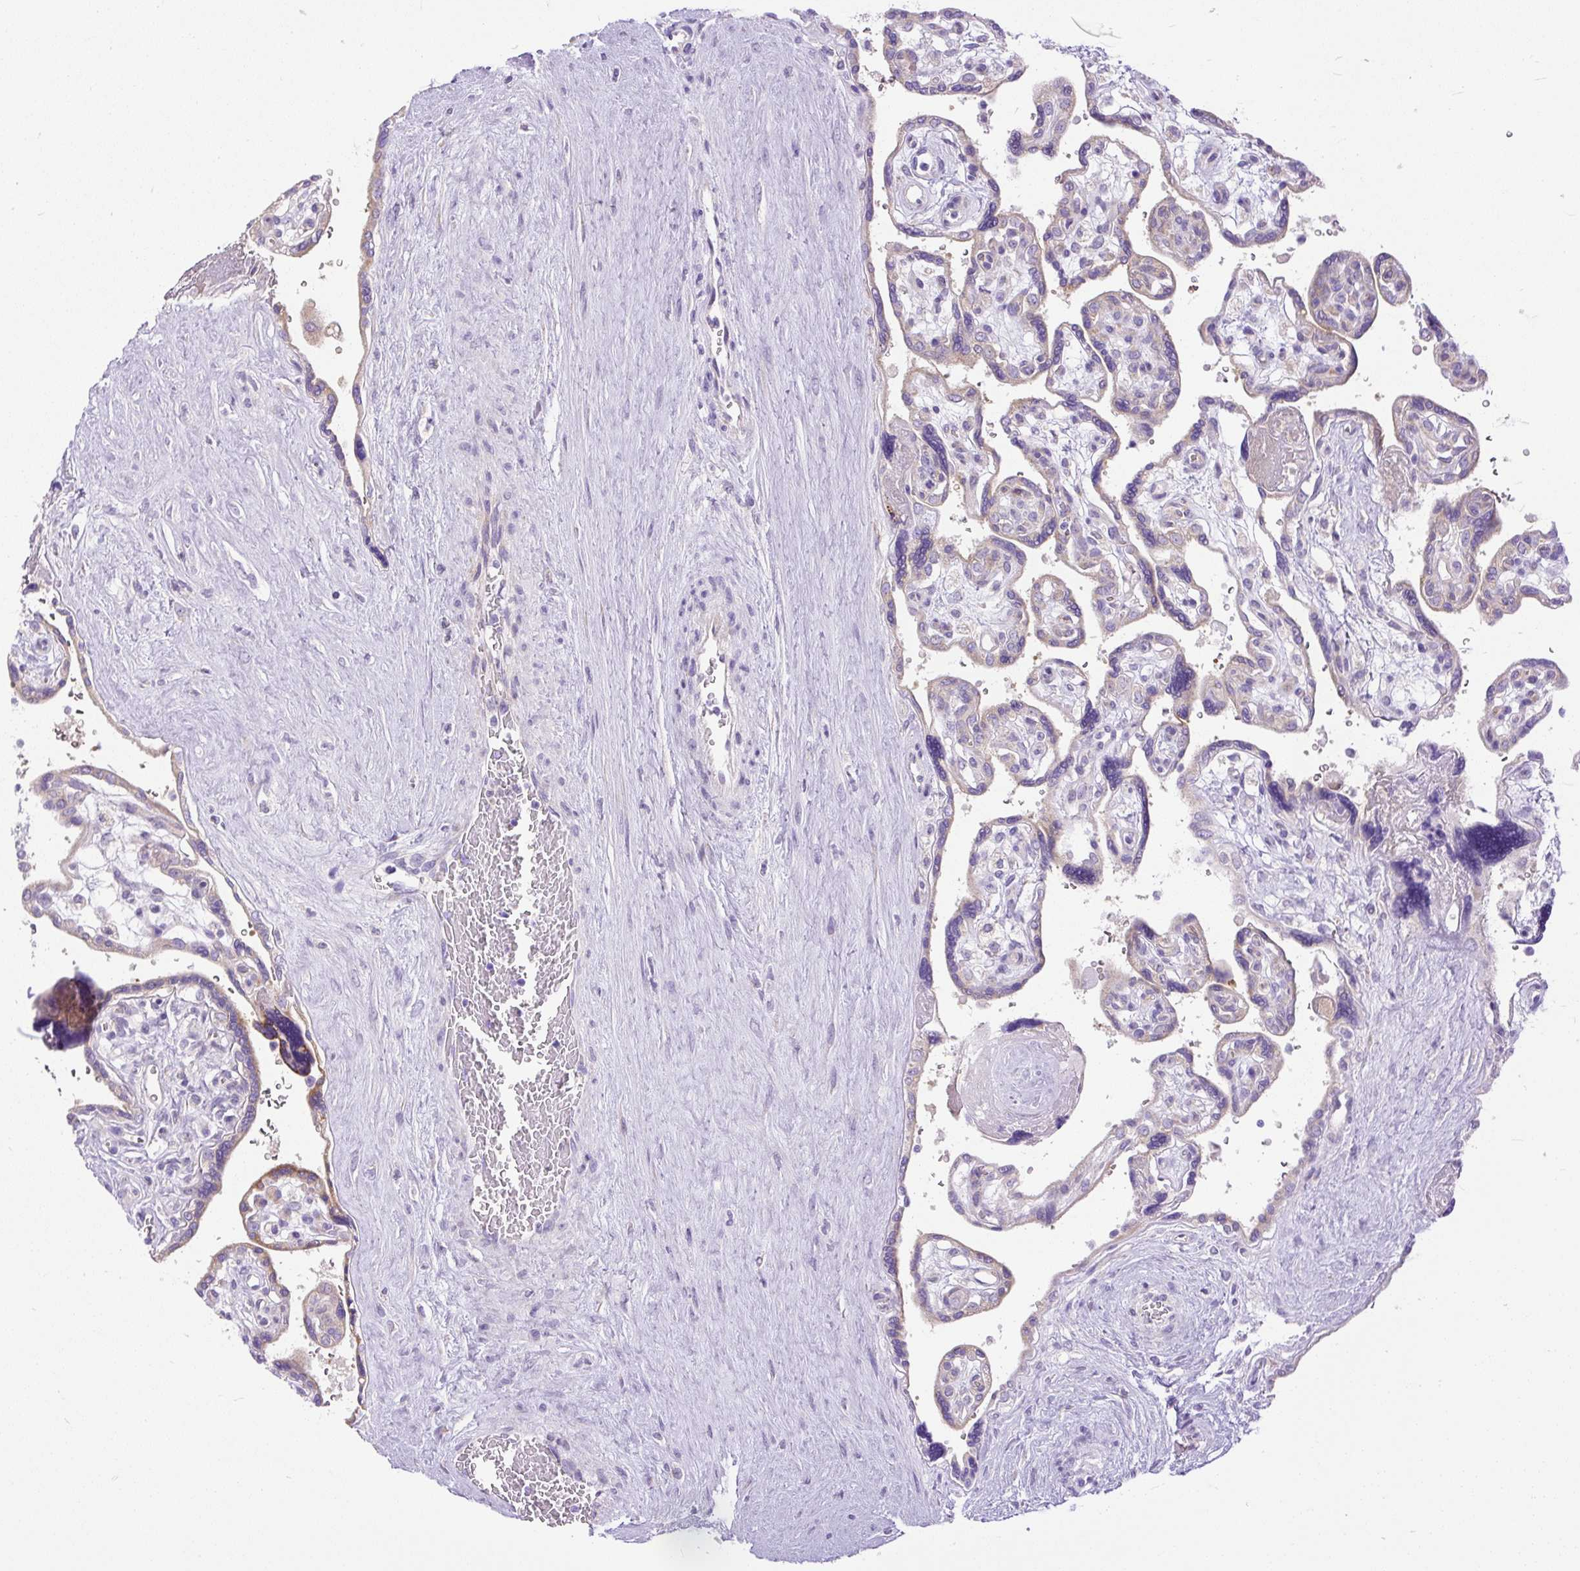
{"staining": {"intensity": "moderate", "quantity": ">75%", "location": "cytoplasmic/membranous"}, "tissue": "placenta", "cell_type": "Decidual cells", "image_type": "normal", "snomed": [{"axis": "morphology", "description": "Normal tissue, NOS"}, {"axis": "topography", "description": "Placenta"}], "caption": "This histopathology image displays immunohistochemistry (IHC) staining of benign human placenta, with medium moderate cytoplasmic/membranous positivity in about >75% of decidual cells.", "gene": "SYBU", "patient": {"sex": "female", "age": 39}}